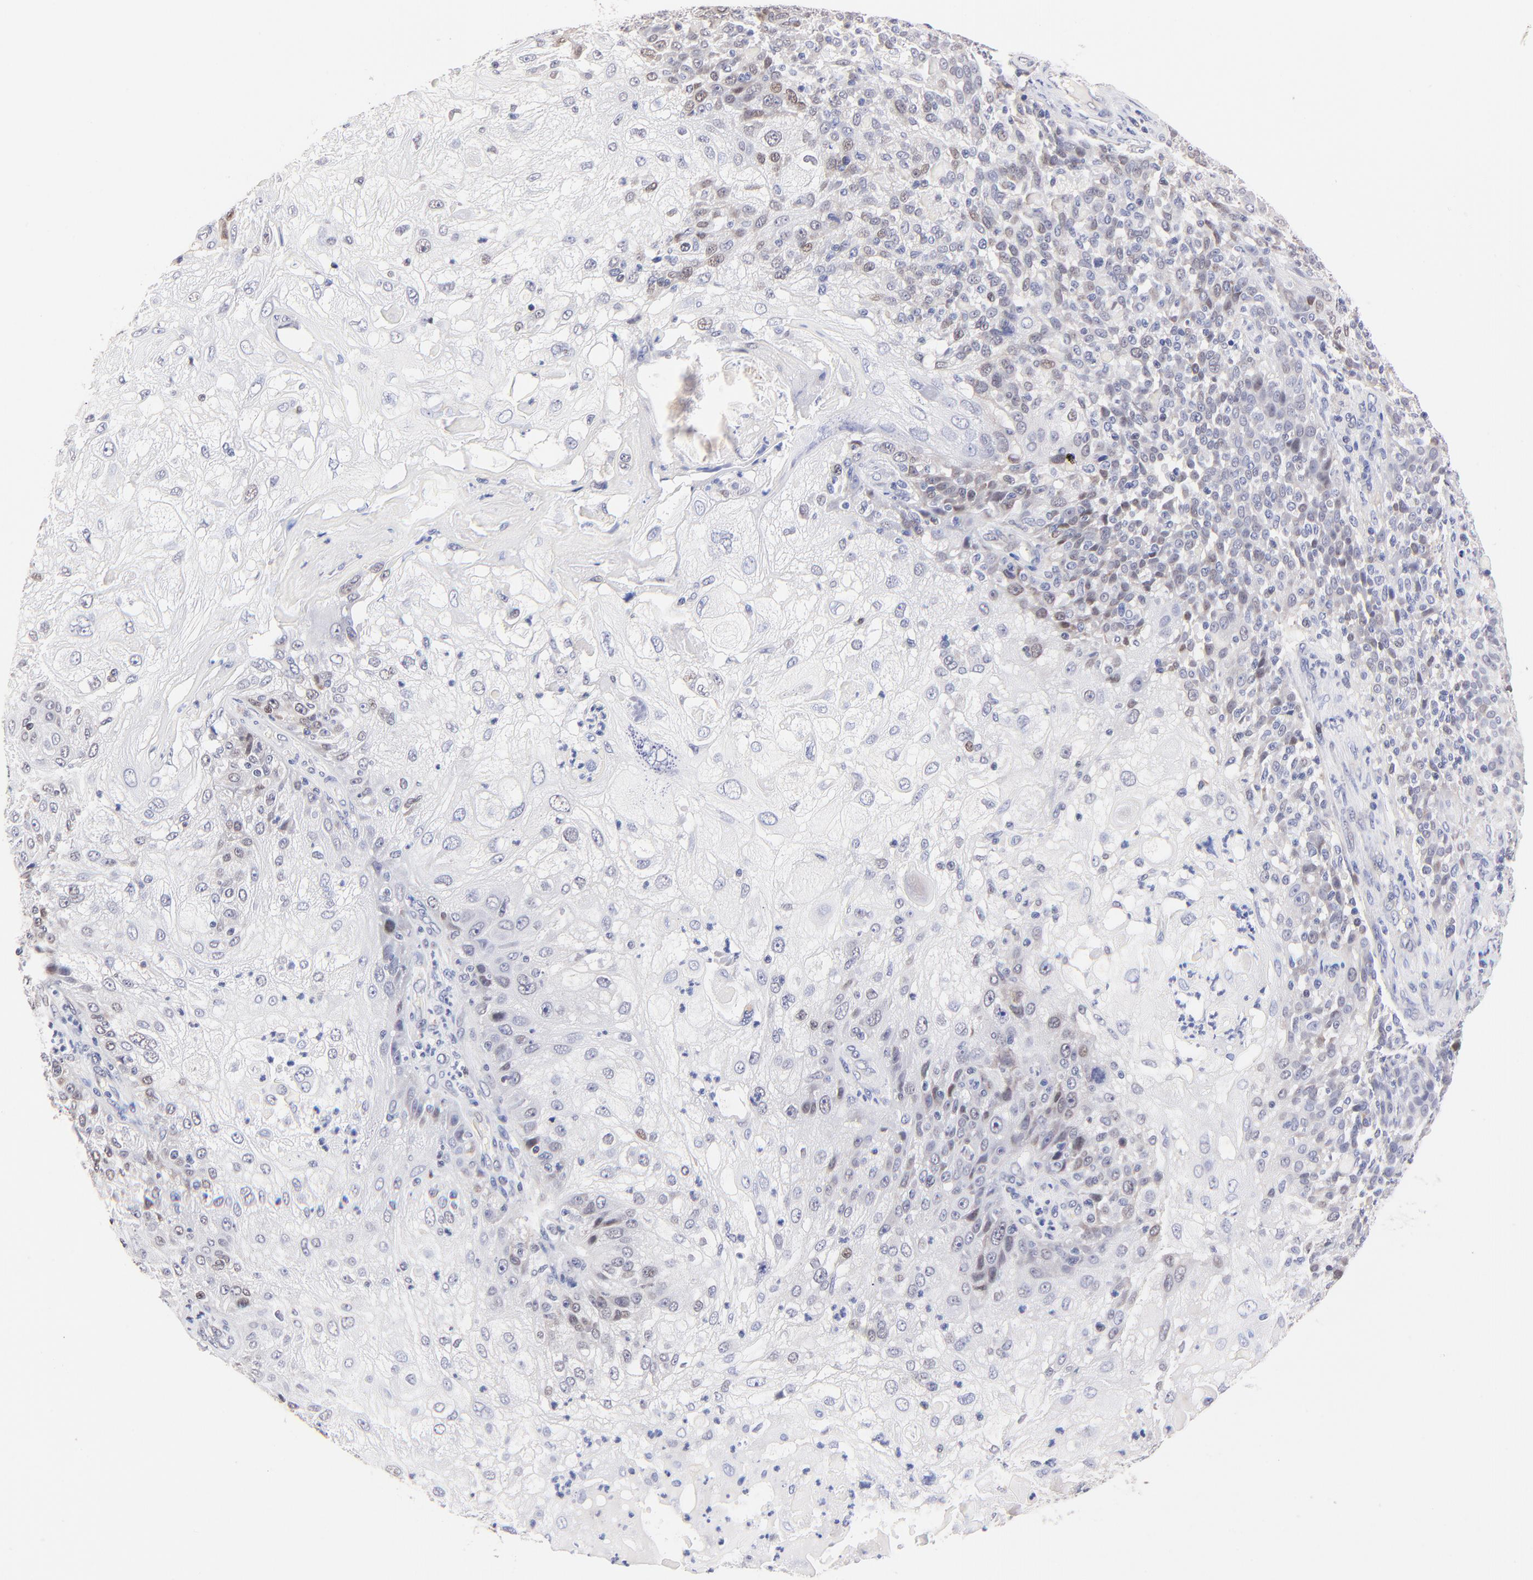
{"staining": {"intensity": "weak", "quantity": "<25%", "location": "cytoplasmic/membranous,nuclear"}, "tissue": "skin cancer", "cell_type": "Tumor cells", "image_type": "cancer", "snomed": [{"axis": "morphology", "description": "Normal tissue, NOS"}, {"axis": "morphology", "description": "Squamous cell carcinoma, NOS"}, {"axis": "topography", "description": "Skin"}], "caption": "A high-resolution micrograph shows IHC staining of skin squamous cell carcinoma, which shows no significant positivity in tumor cells.", "gene": "ZNF155", "patient": {"sex": "female", "age": 83}}